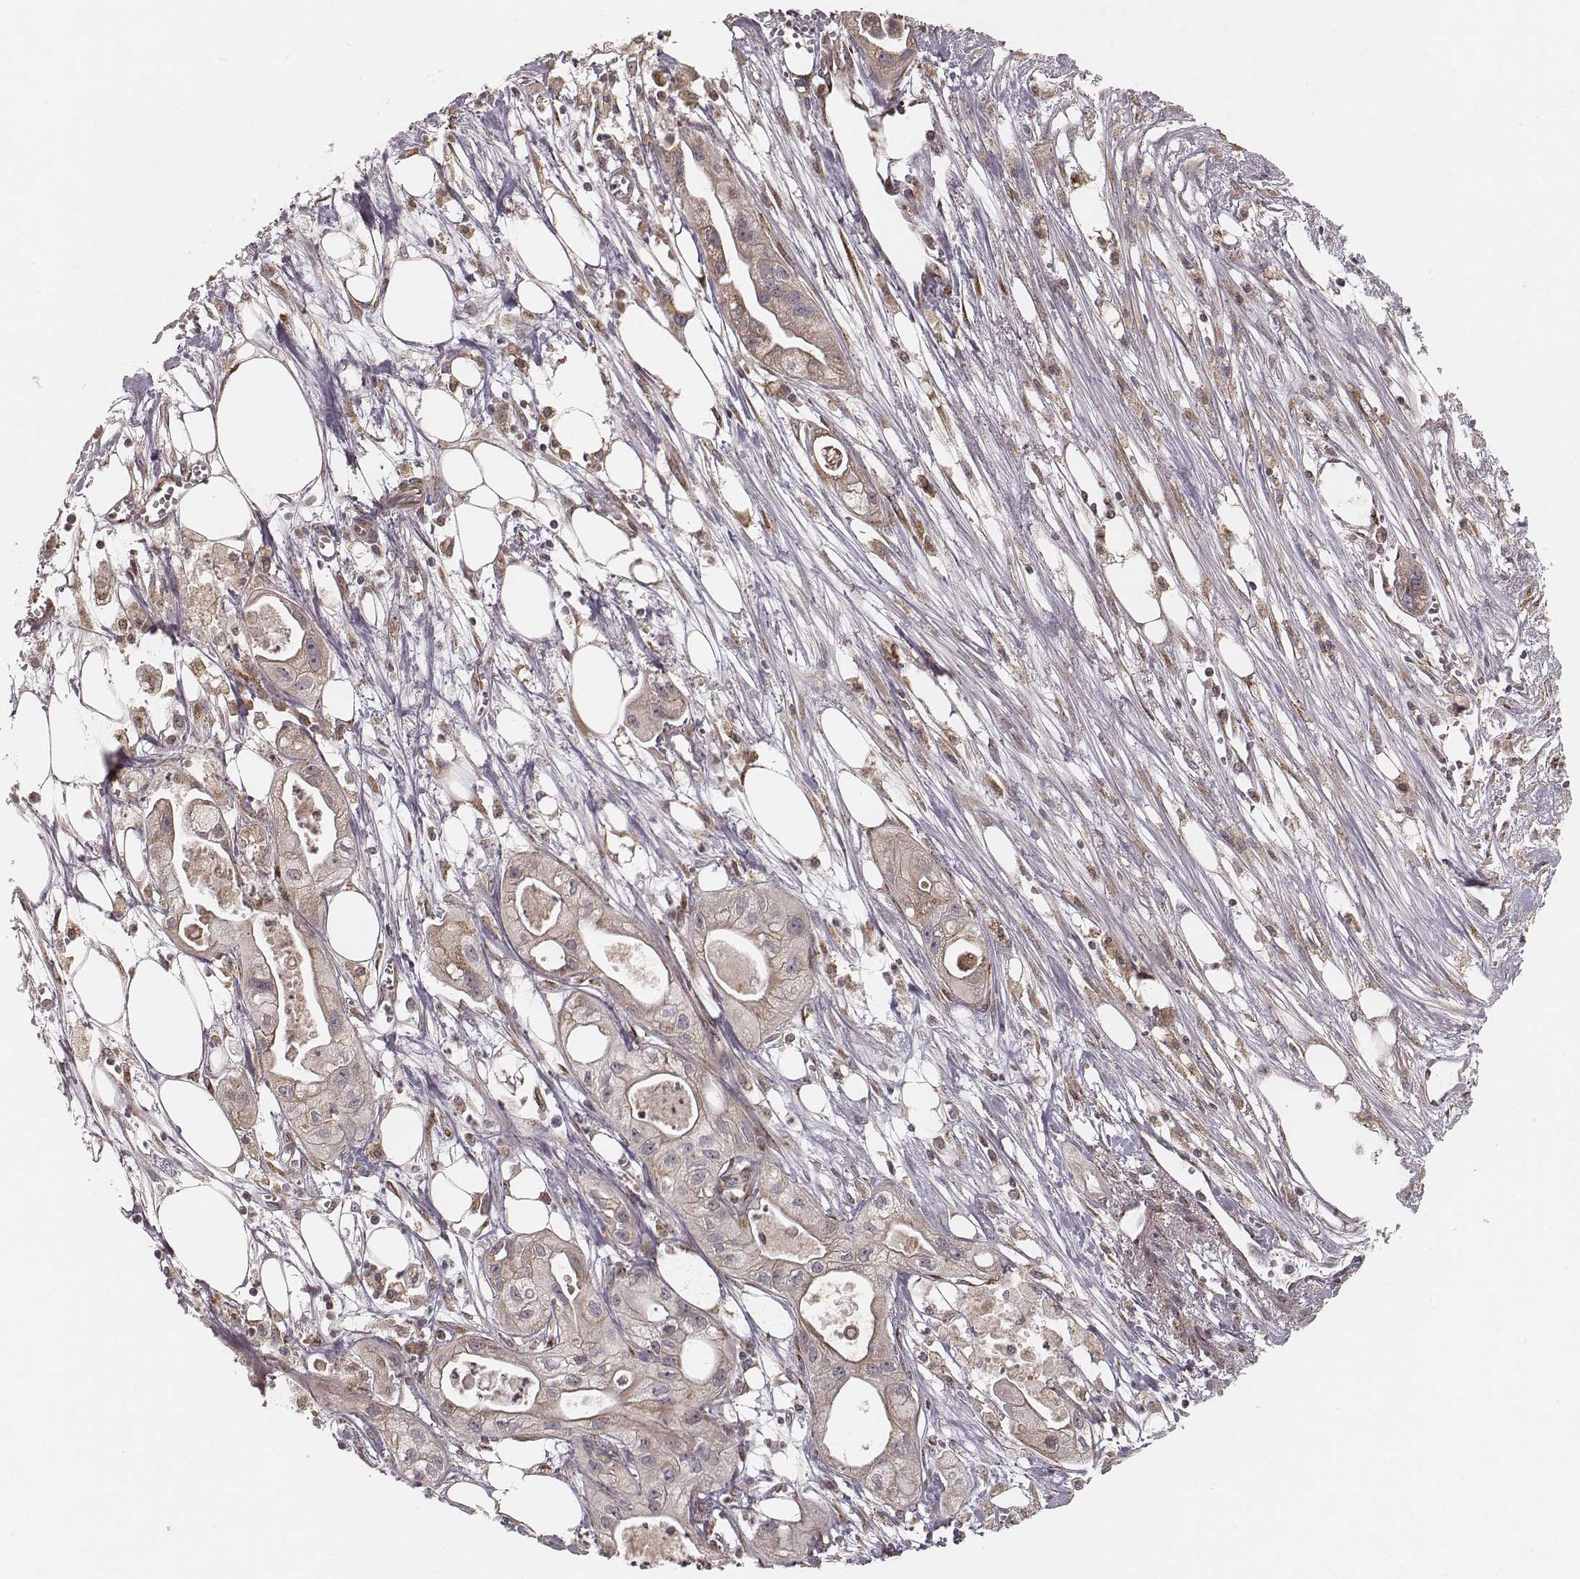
{"staining": {"intensity": "weak", "quantity": ">75%", "location": "cytoplasmic/membranous"}, "tissue": "pancreatic cancer", "cell_type": "Tumor cells", "image_type": "cancer", "snomed": [{"axis": "morphology", "description": "Adenocarcinoma, NOS"}, {"axis": "topography", "description": "Pancreas"}], "caption": "Human pancreatic cancer (adenocarcinoma) stained with a protein marker demonstrates weak staining in tumor cells.", "gene": "MYO19", "patient": {"sex": "male", "age": 70}}